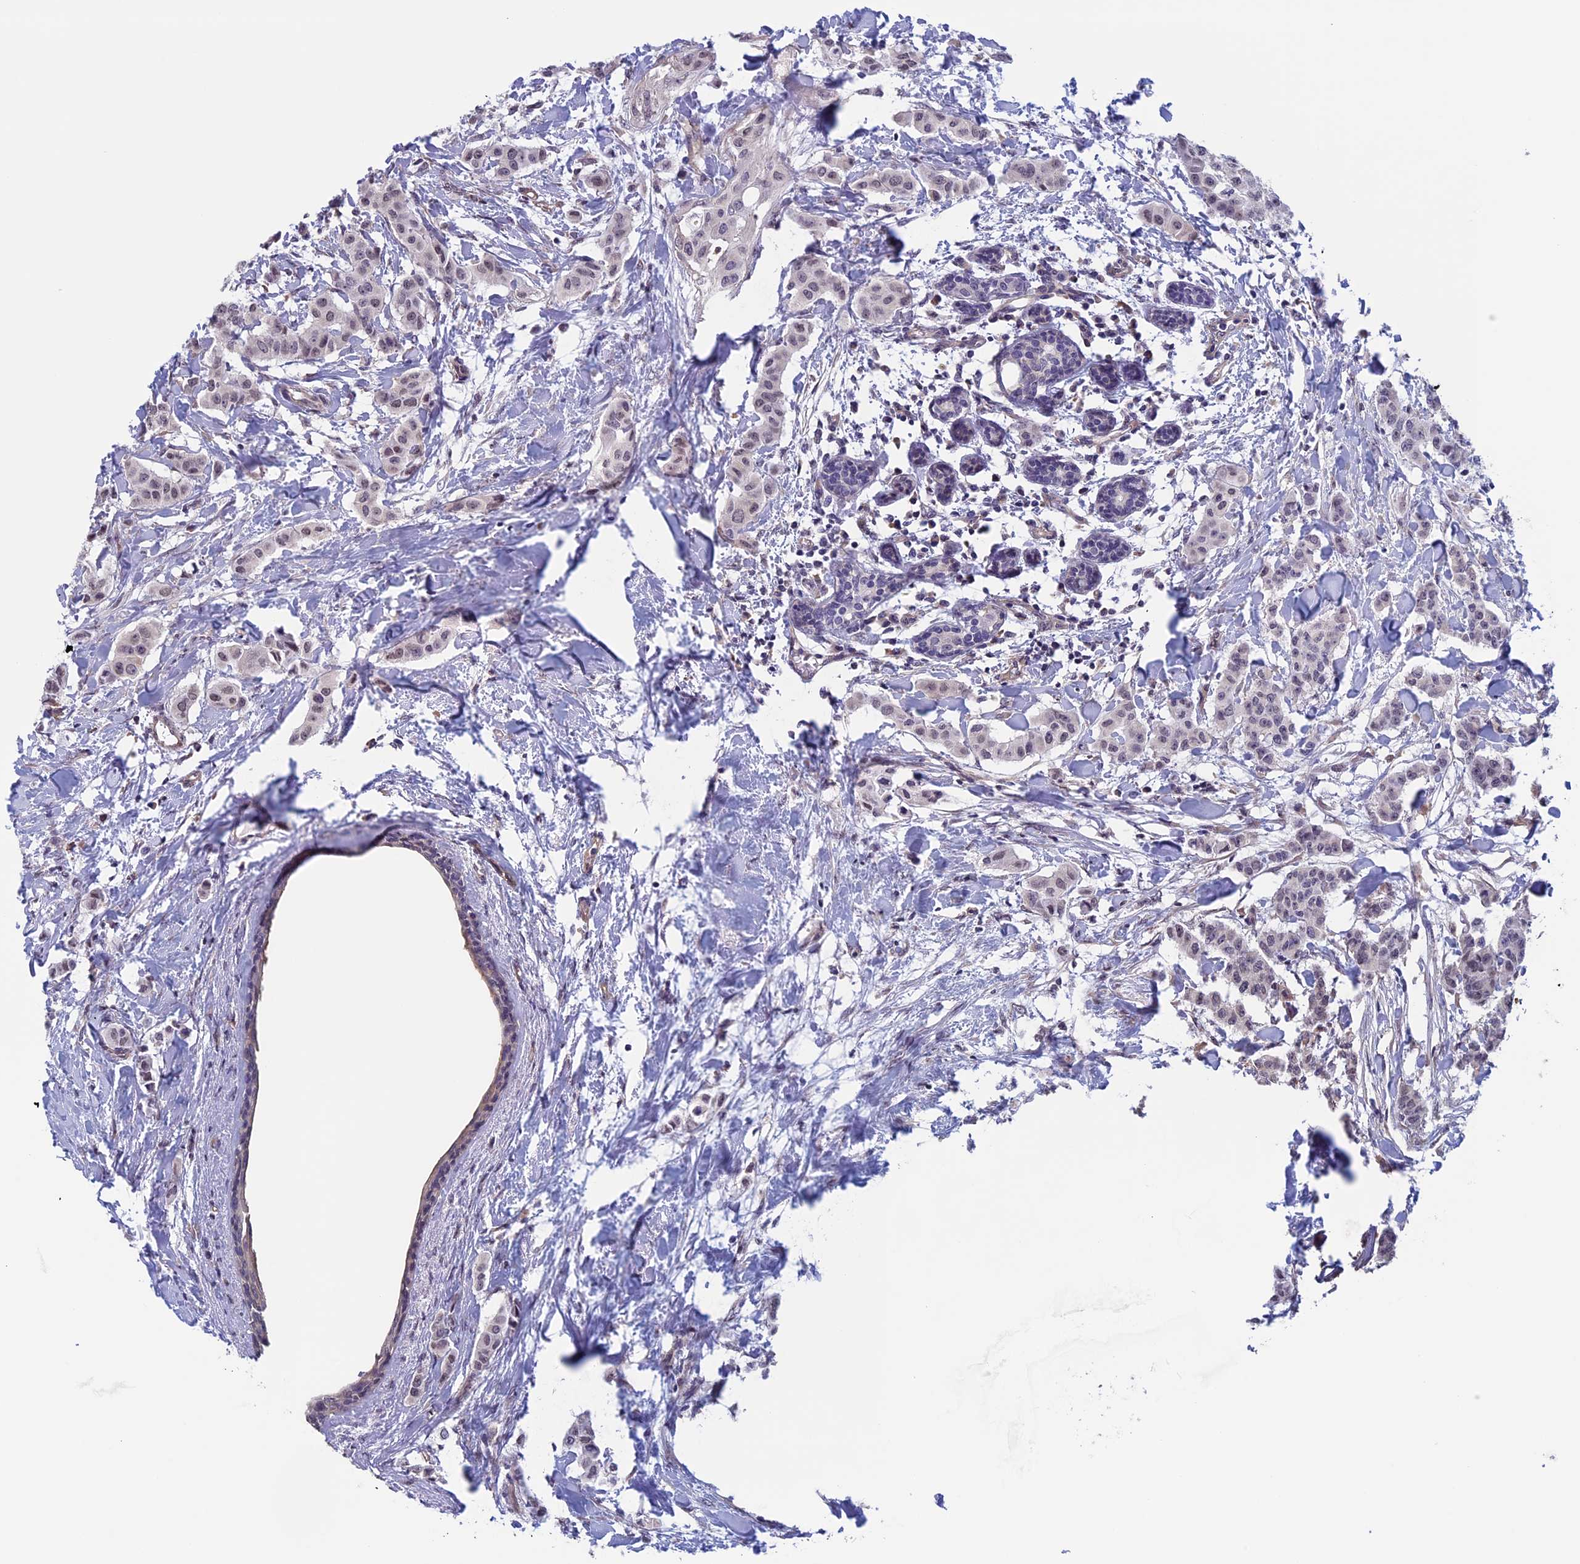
{"staining": {"intensity": "weak", "quantity": ">75%", "location": "nuclear"}, "tissue": "breast cancer", "cell_type": "Tumor cells", "image_type": "cancer", "snomed": [{"axis": "morphology", "description": "Duct carcinoma"}, {"axis": "topography", "description": "Breast"}], "caption": "Protein positivity by IHC shows weak nuclear expression in about >75% of tumor cells in breast cancer (intraductal carcinoma). The staining was performed using DAB, with brown indicating positive protein expression. Nuclei are stained blue with hematoxylin.", "gene": "SLC1A6", "patient": {"sex": "female", "age": 40}}